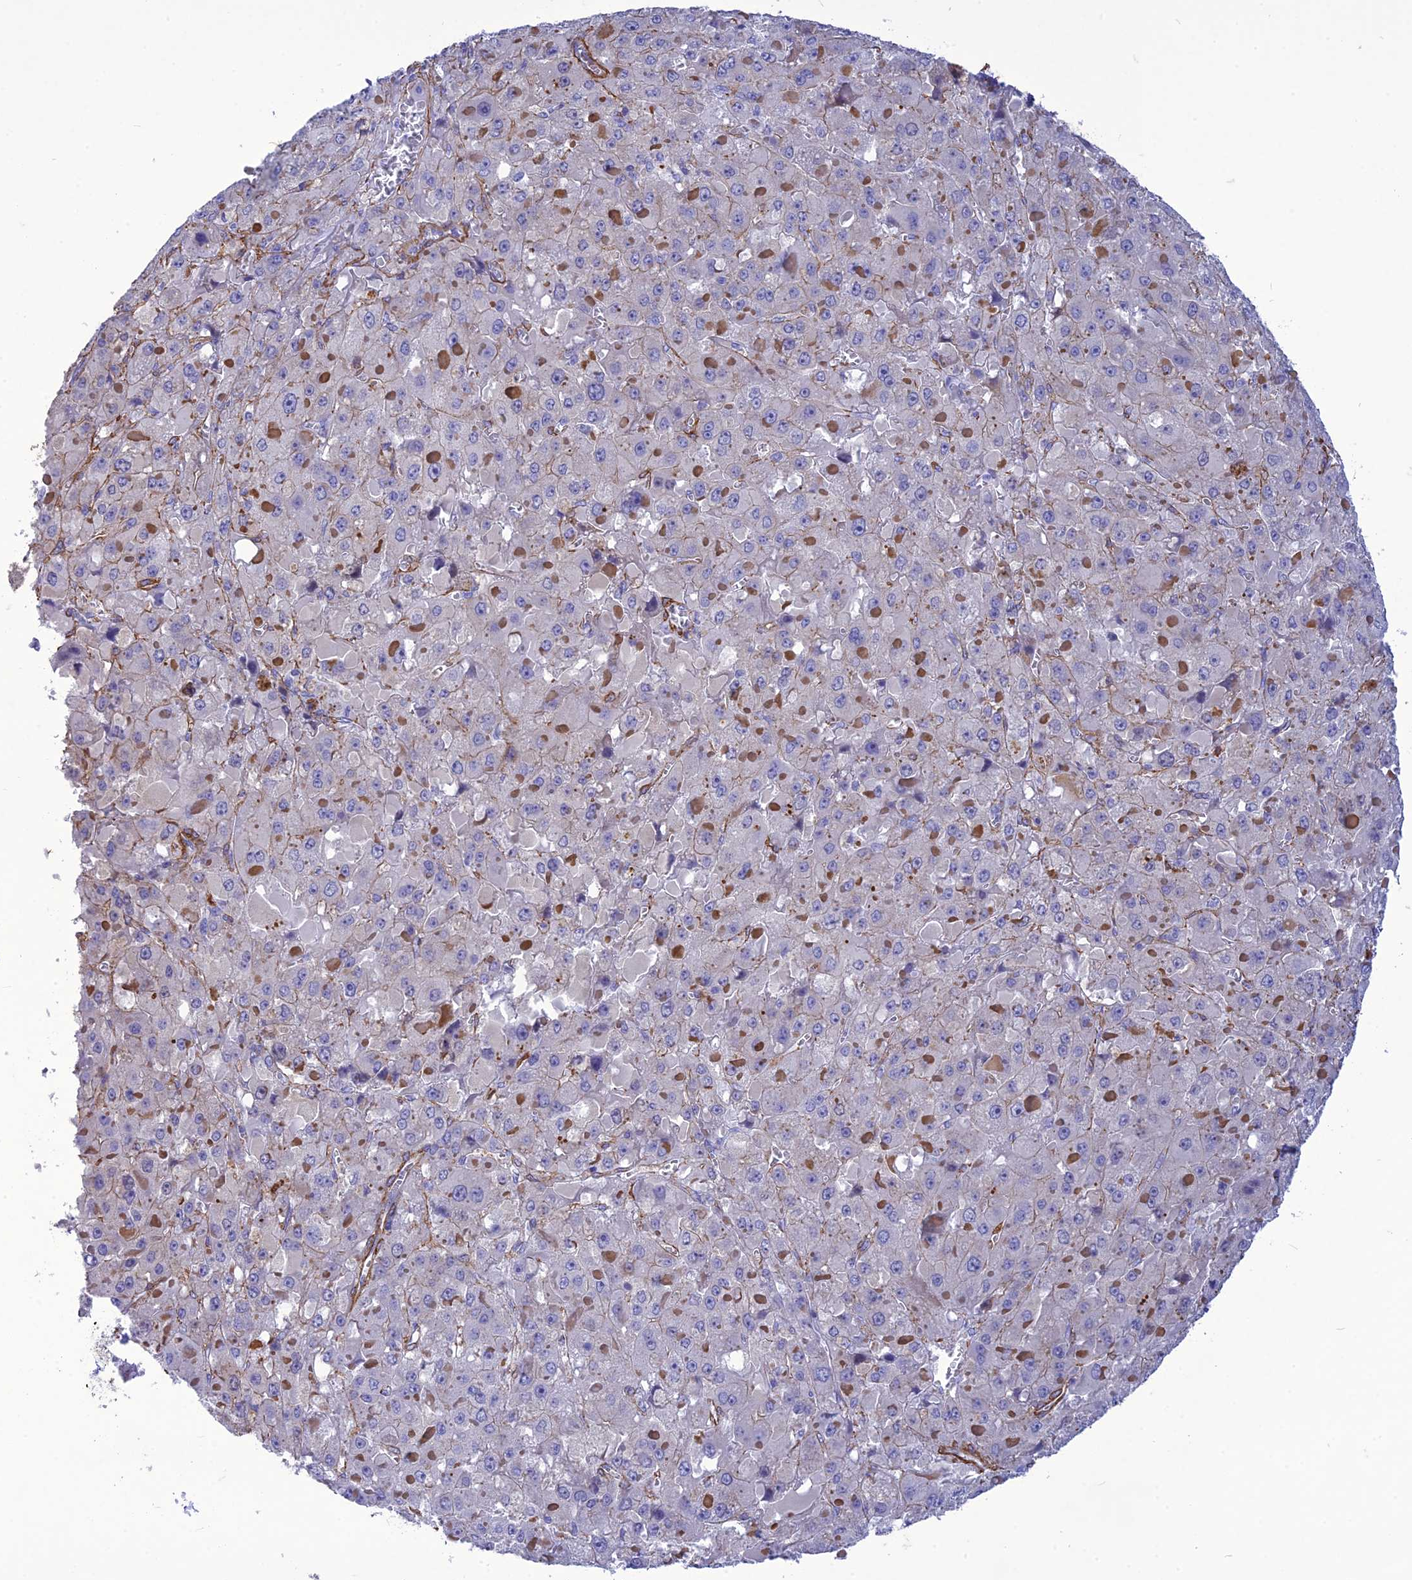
{"staining": {"intensity": "negative", "quantity": "none", "location": "none"}, "tissue": "liver cancer", "cell_type": "Tumor cells", "image_type": "cancer", "snomed": [{"axis": "morphology", "description": "Carcinoma, Hepatocellular, NOS"}, {"axis": "topography", "description": "Liver"}], "caption": "Tumor cells show no significant staining in hepatocellular carcinoma (liver).", "gene": "NKD1", "patient": {"sex": "female", "age": 73}}